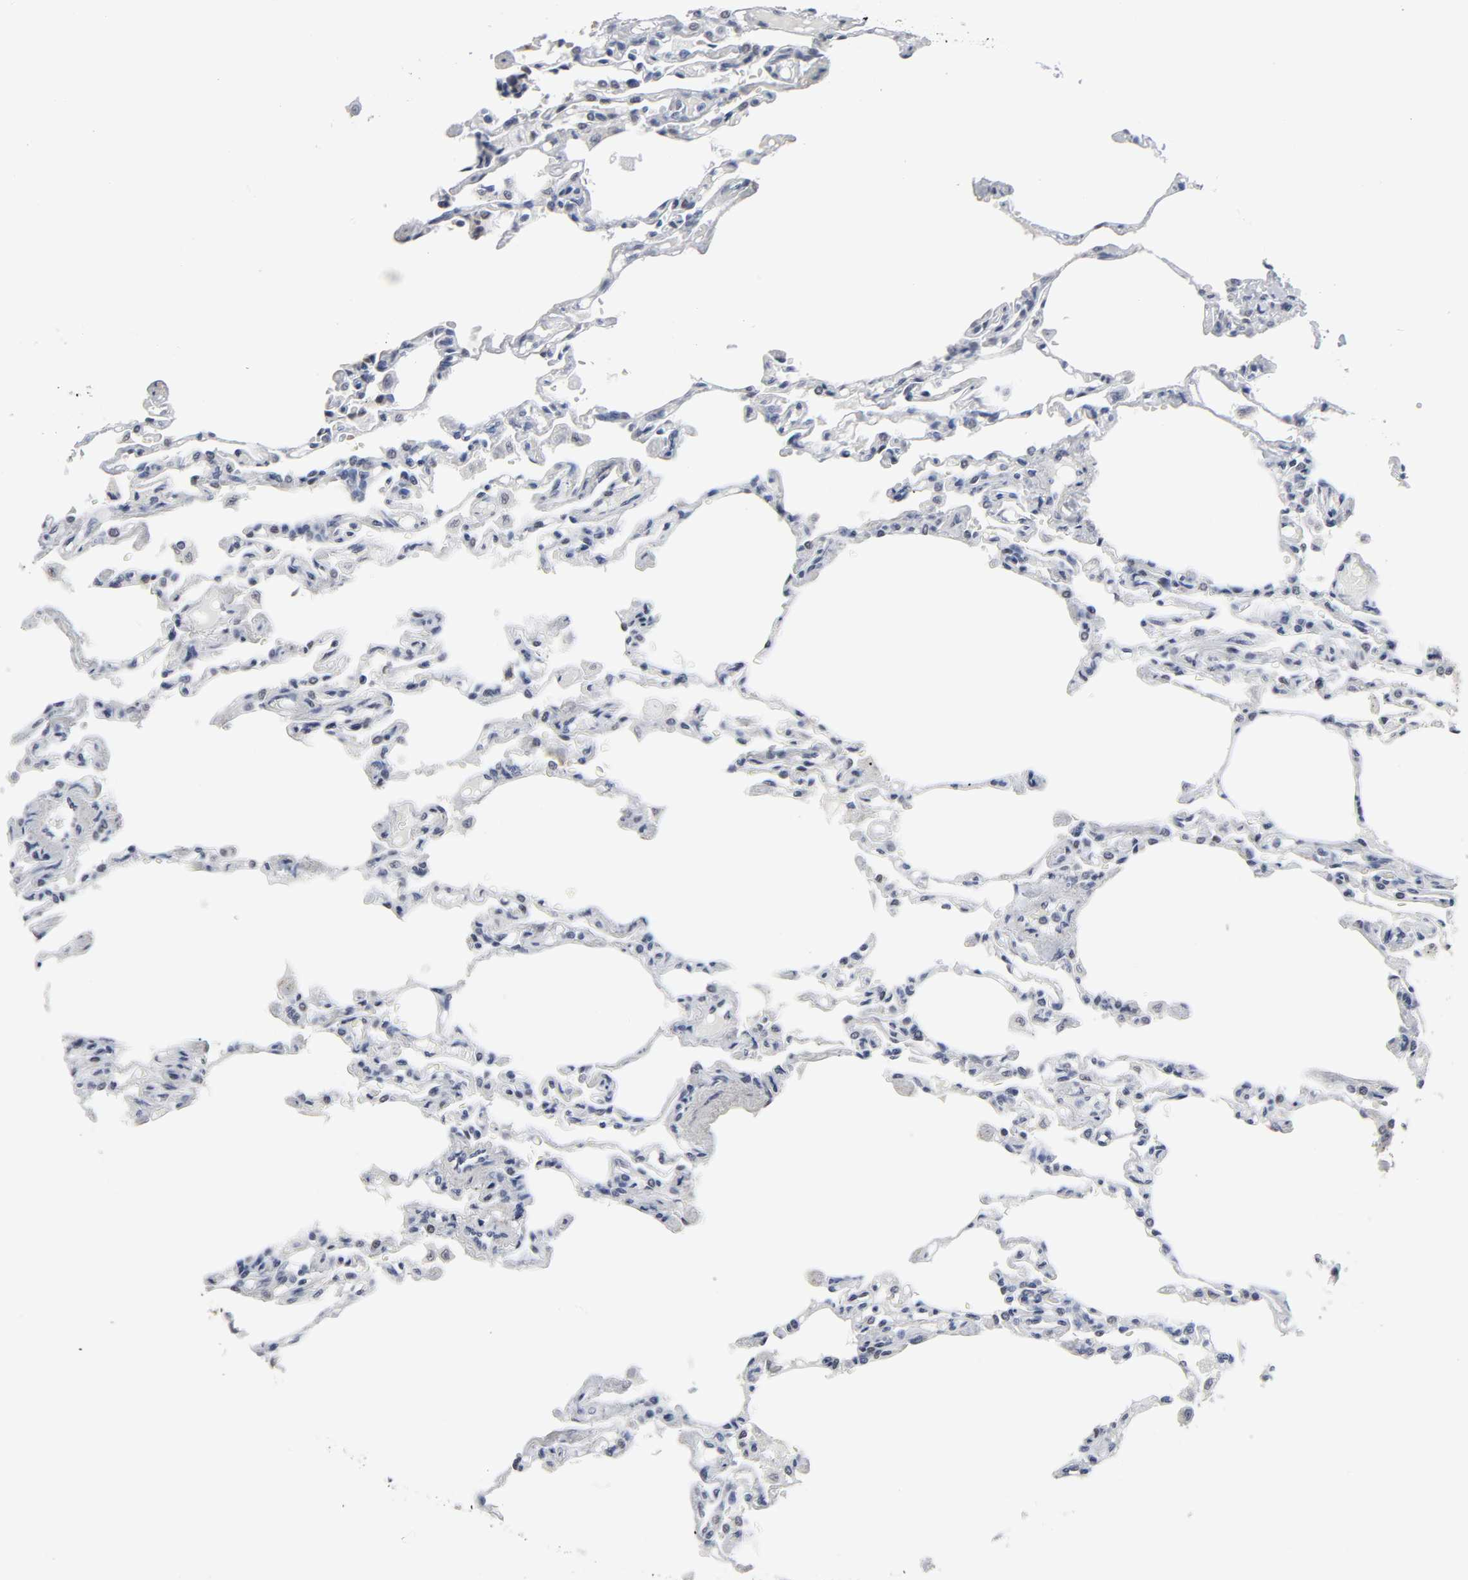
{"staining": {"intensity": "negative", "quantity": "none", "location": "none"}, "tissue": "lung", "cell_type": "Alveolar cells", "image_type": "normal", "snomed": [{"axis": "morphology", "description": "Normal tissue, NOS"}, {"axis": "topography", "description": "Lung"}], "caption": "IHC micrograph of normal human lung stained for a protein (brown), which displays no positivity in alveolar cells.", "gene": "GRHL2", "patient": {"sex": "male", "age": 21}}